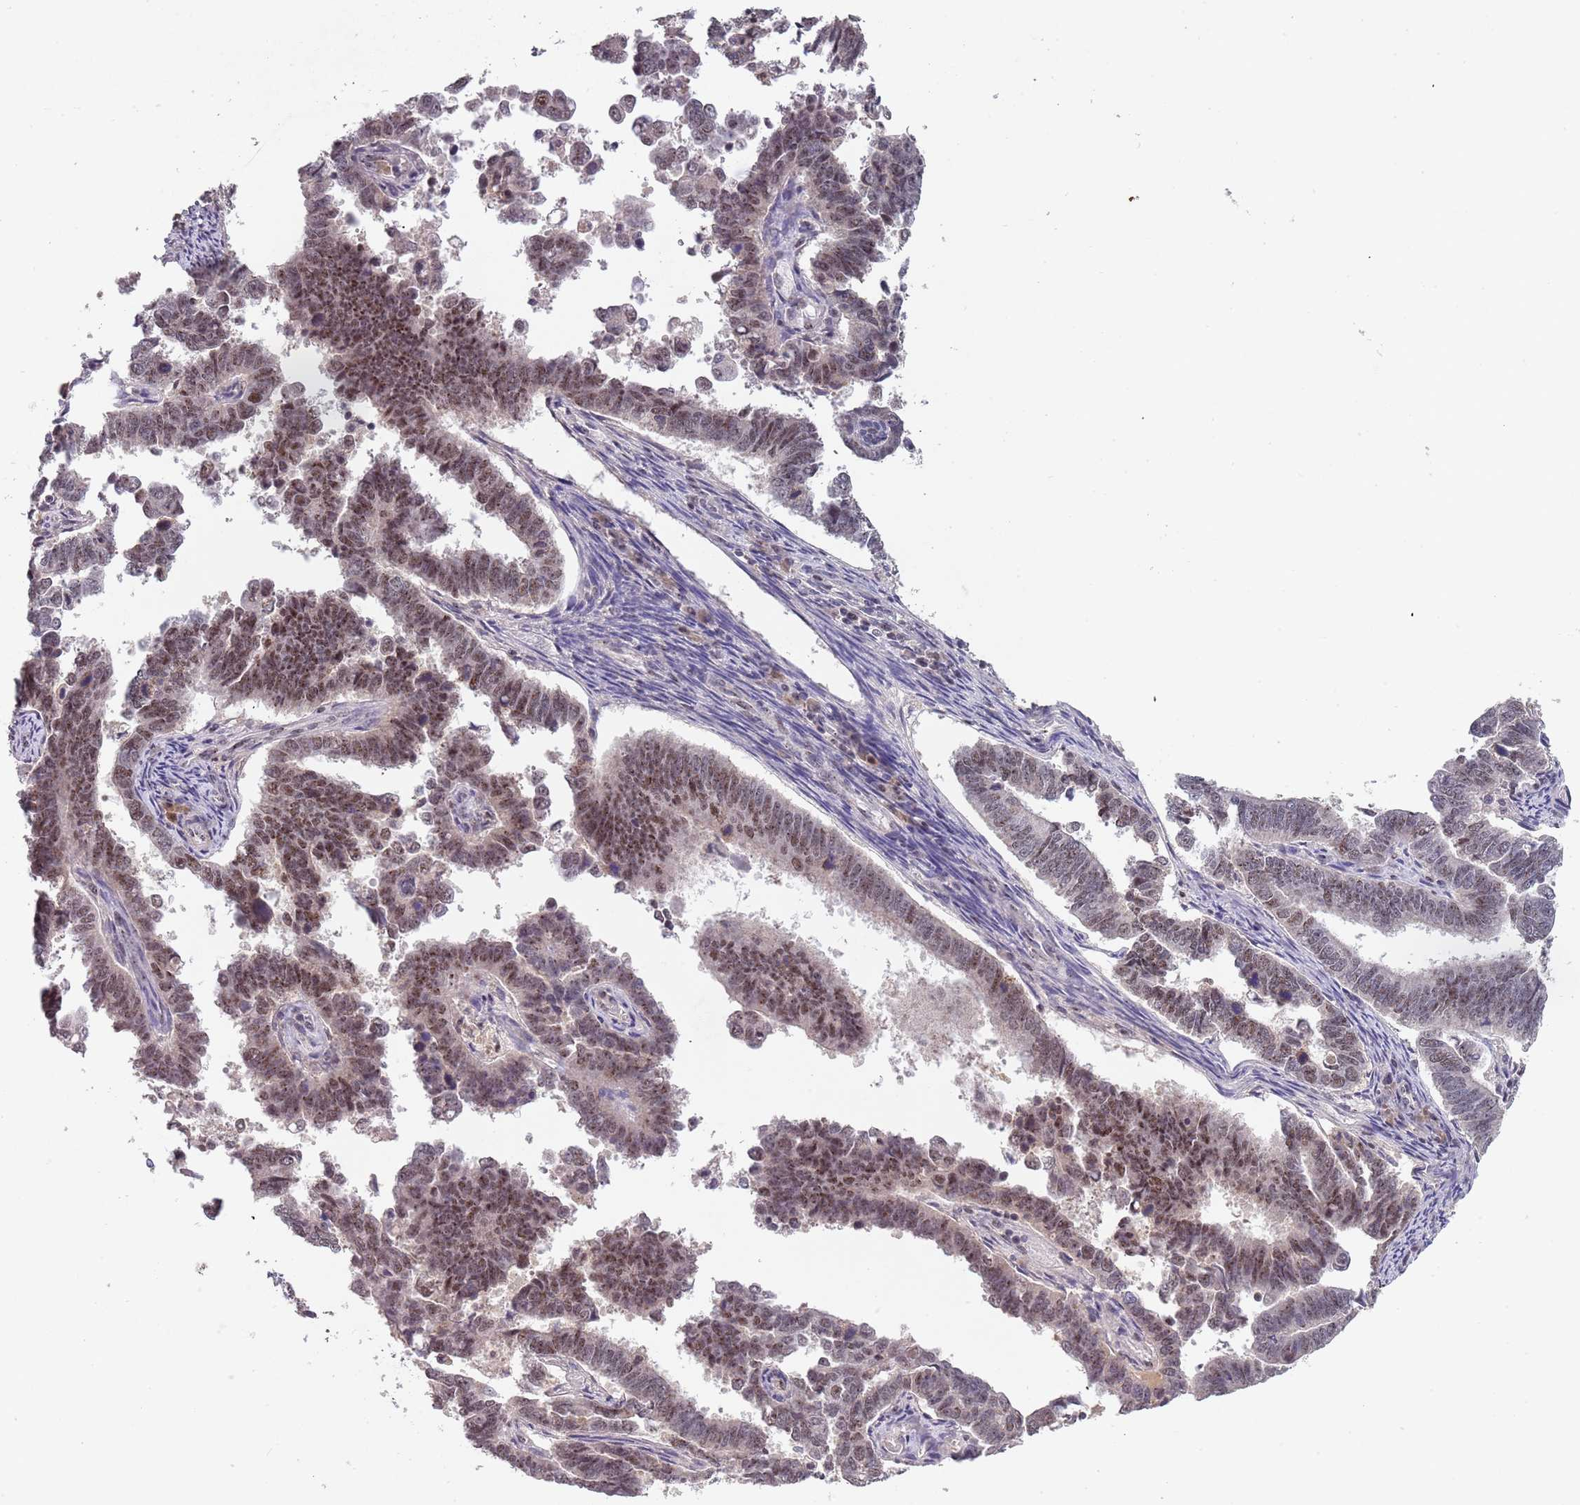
{"staining": {"intensity": "moderate", "quantity": ">75%", "location": "nuclear"}, "tissue": "endometrial cancer", "cell_type": "Tumor cells", "image_type": "cancer", "snomed": [{"axis": "morphology", "description": "Adenocarcinoma, NOS"}, {"axis": "topography", "description": "Endometrium"}], "caption": "A medium amount of moderate nuclear staining is seen in approximately >75% of tumor cells in endometrial adenocarcinoma tissue.", "gene": "CIZ1", "patient": {"sex": "female", "age": 75}}